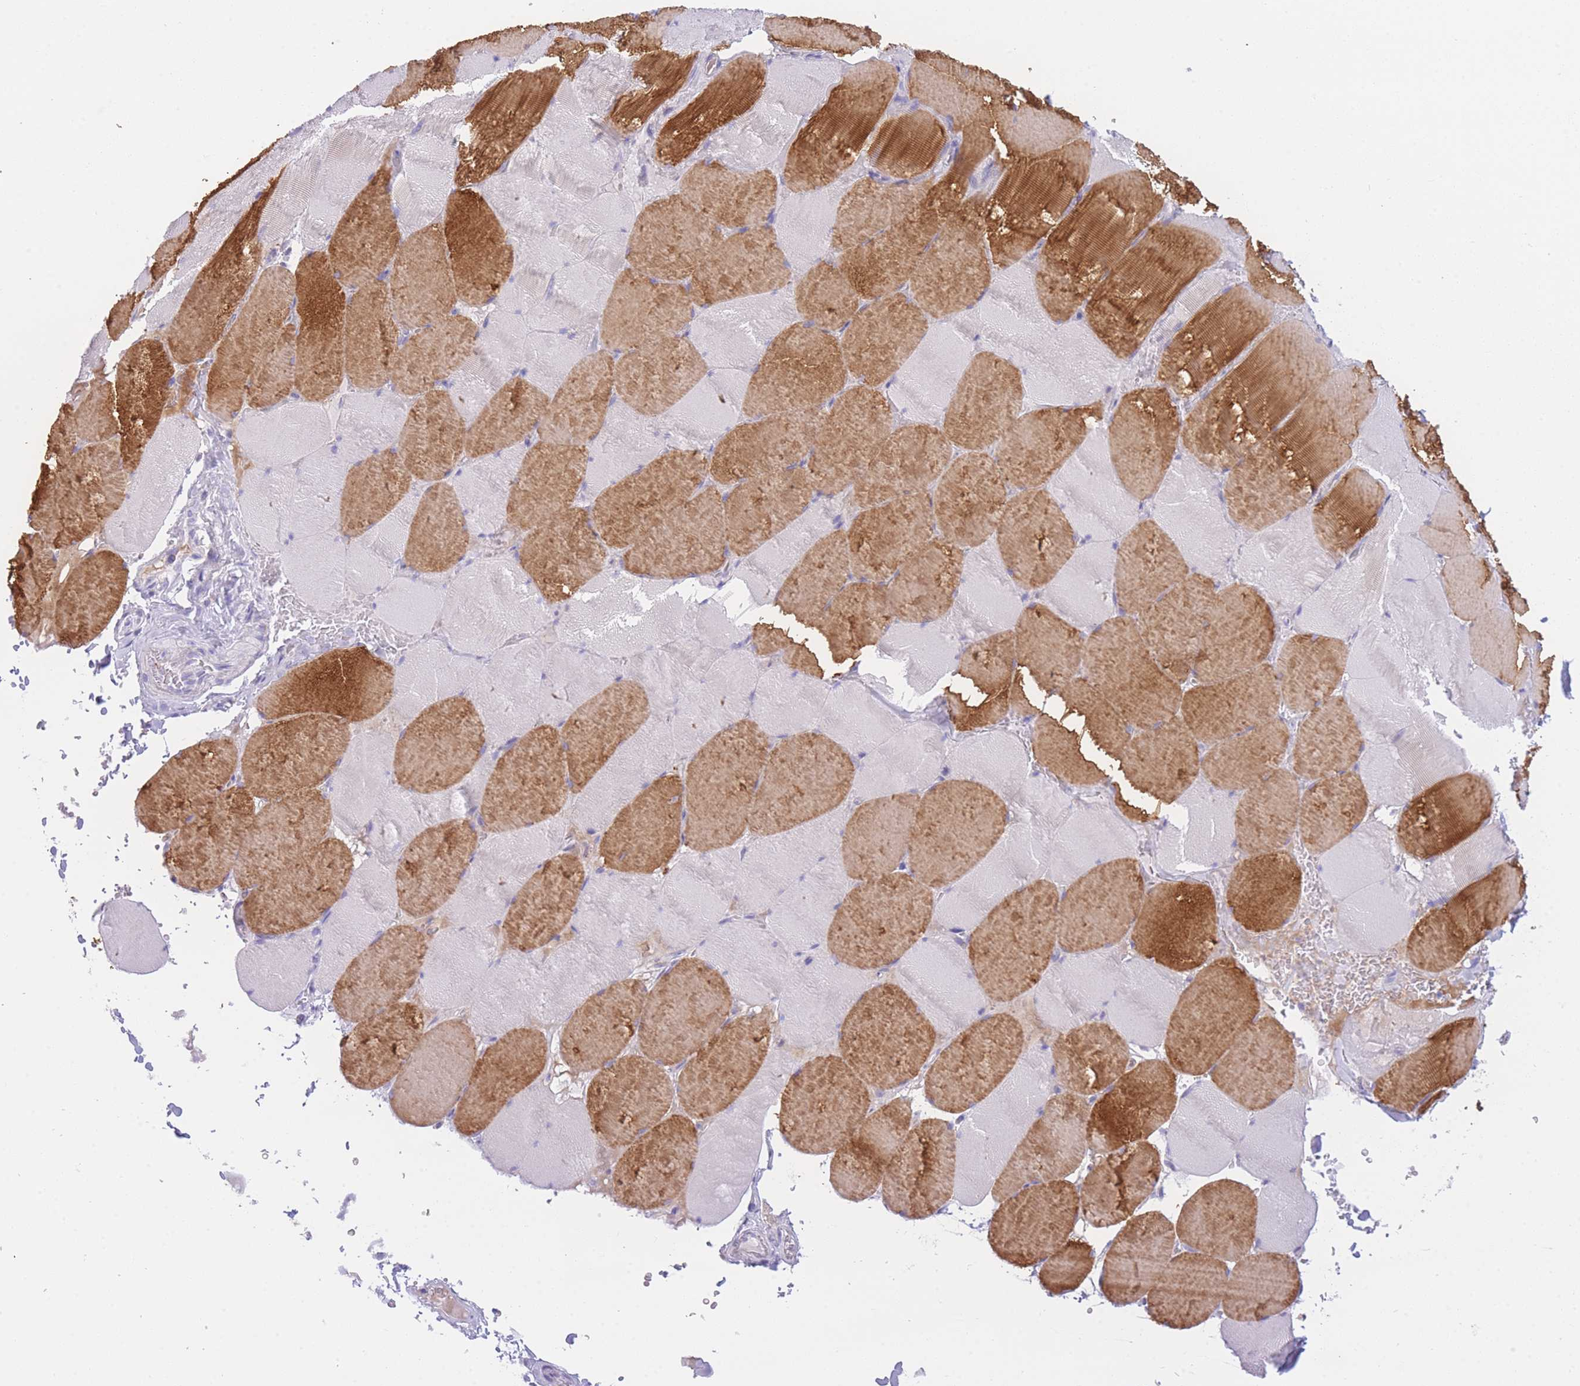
{"staining": {"intensity": "moderate", "quantity": "25%-75%", "location": "cytoplasmic/membranous"}, "tissue": "skeletal muscle", "cell_type": "Myocytes", "image_type": "normal", "snomed": [{"axis": "morphology", "description": "Normal tissue, NOS"}, {"axis": "topography", "description": "Skeletal muscle"}, {"axis": "topography", "description": "Head-Neck"}], "caption": "Brown immunohistochemical staining in normal skeletal muscle reveals moderate cytoplasmic/membranous staining in approximately 25%-75% of myocytes.", "gene": "PLBD1", "patient": {"sex": "male", "age": 66}}